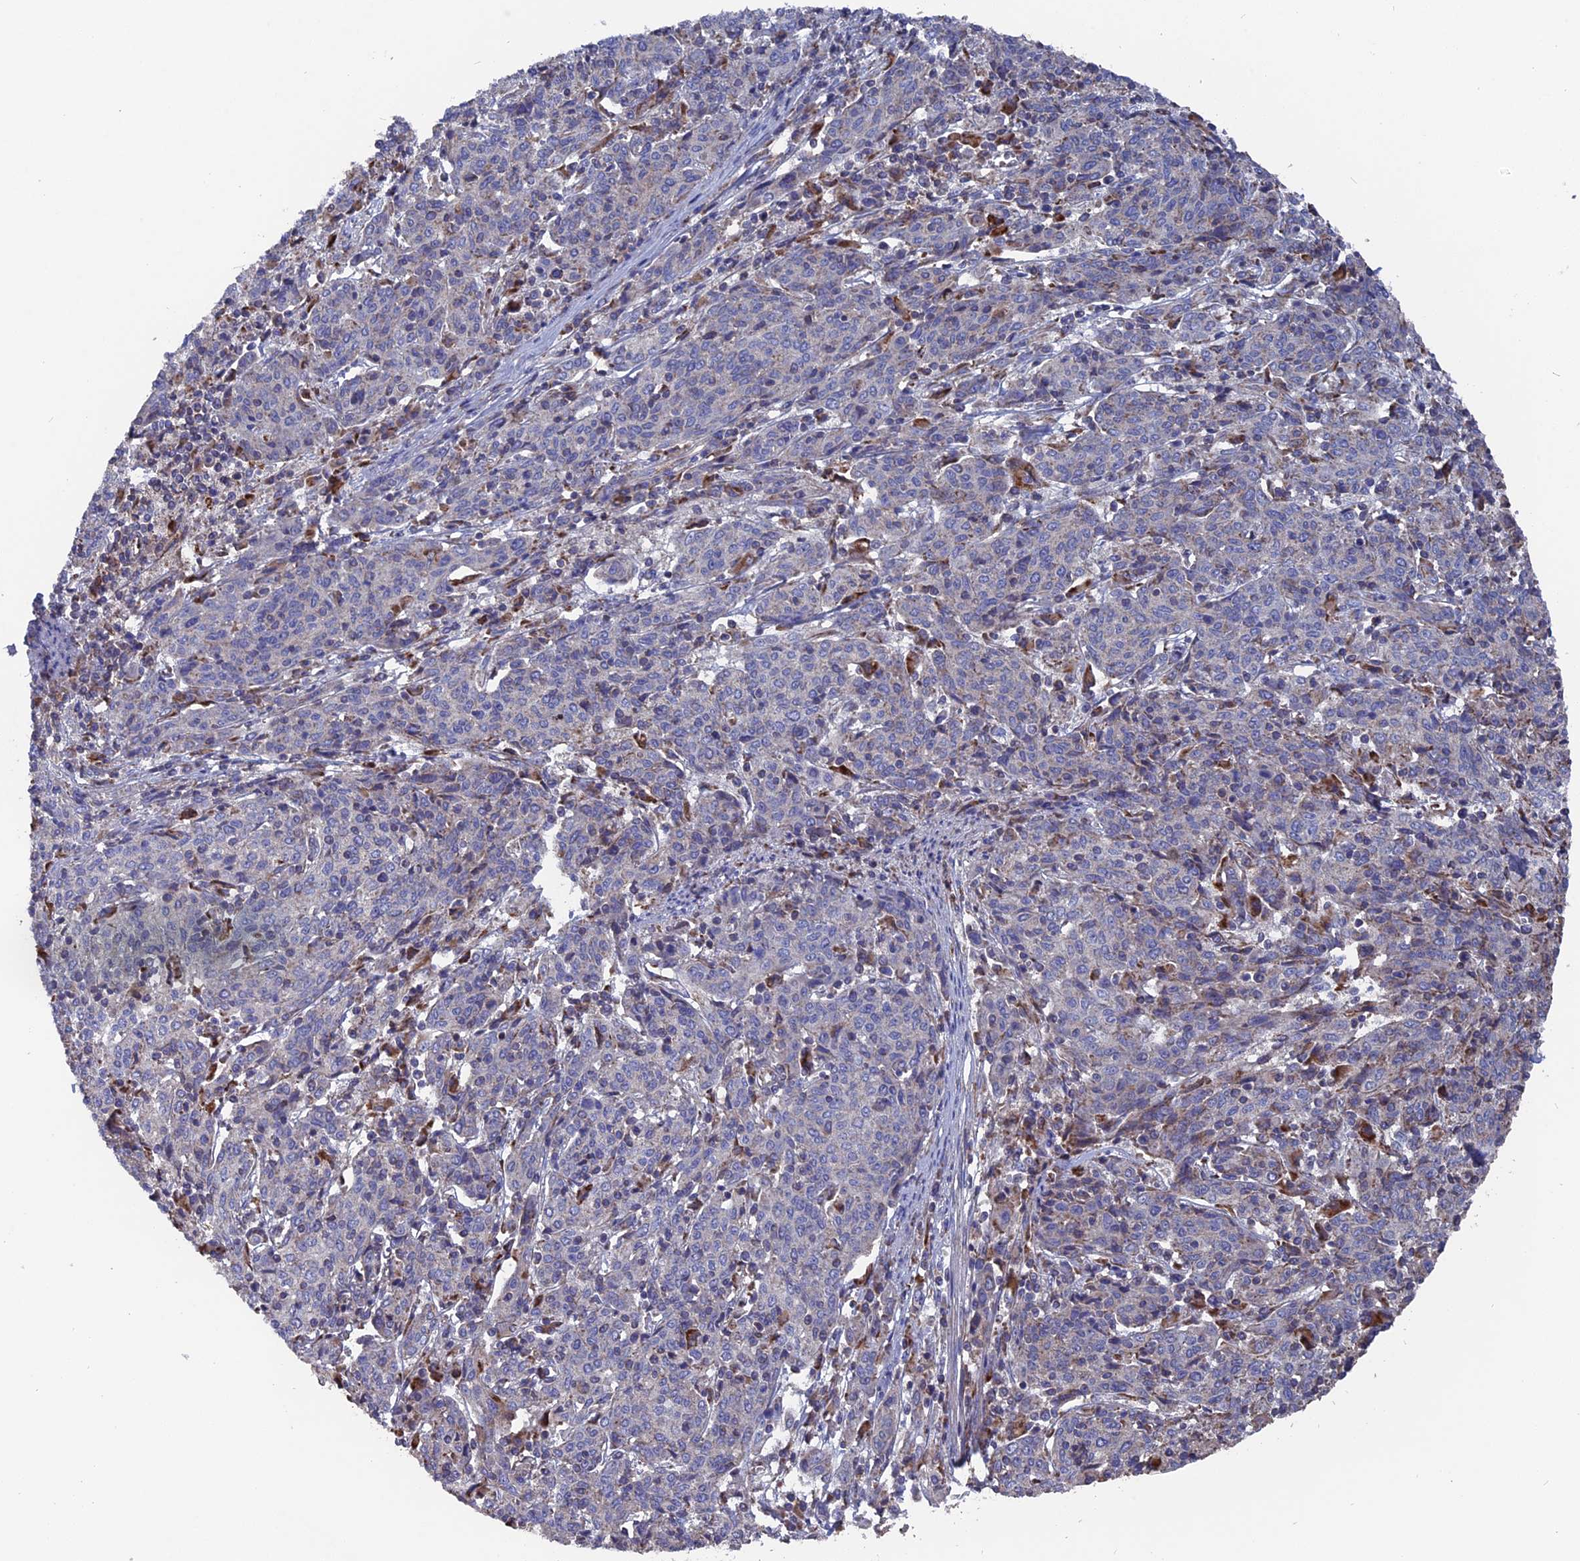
{"staining": {"intensity": "moderate", "quantity": "<25%", "location": "cytoplasmic/membranous"}, "tissue": "cervical cancer", "cell_type": "Tumor cells", "image_type": "cancer", "snomed": [{"axis": "morphology", "description": "Squamous cell carcinoma, NOS"}, {"axis": "topography", "description": "Cervix"}], "caption": "Immunohistochemical staining of squamous cell carcinoma (cervical) demonstrates low levels of moderate cytoplasmic/membranous staining in approximately <25% of tumor cells.", "gene": "TGFA", "patient": {"sex": "female", "age": 67}}